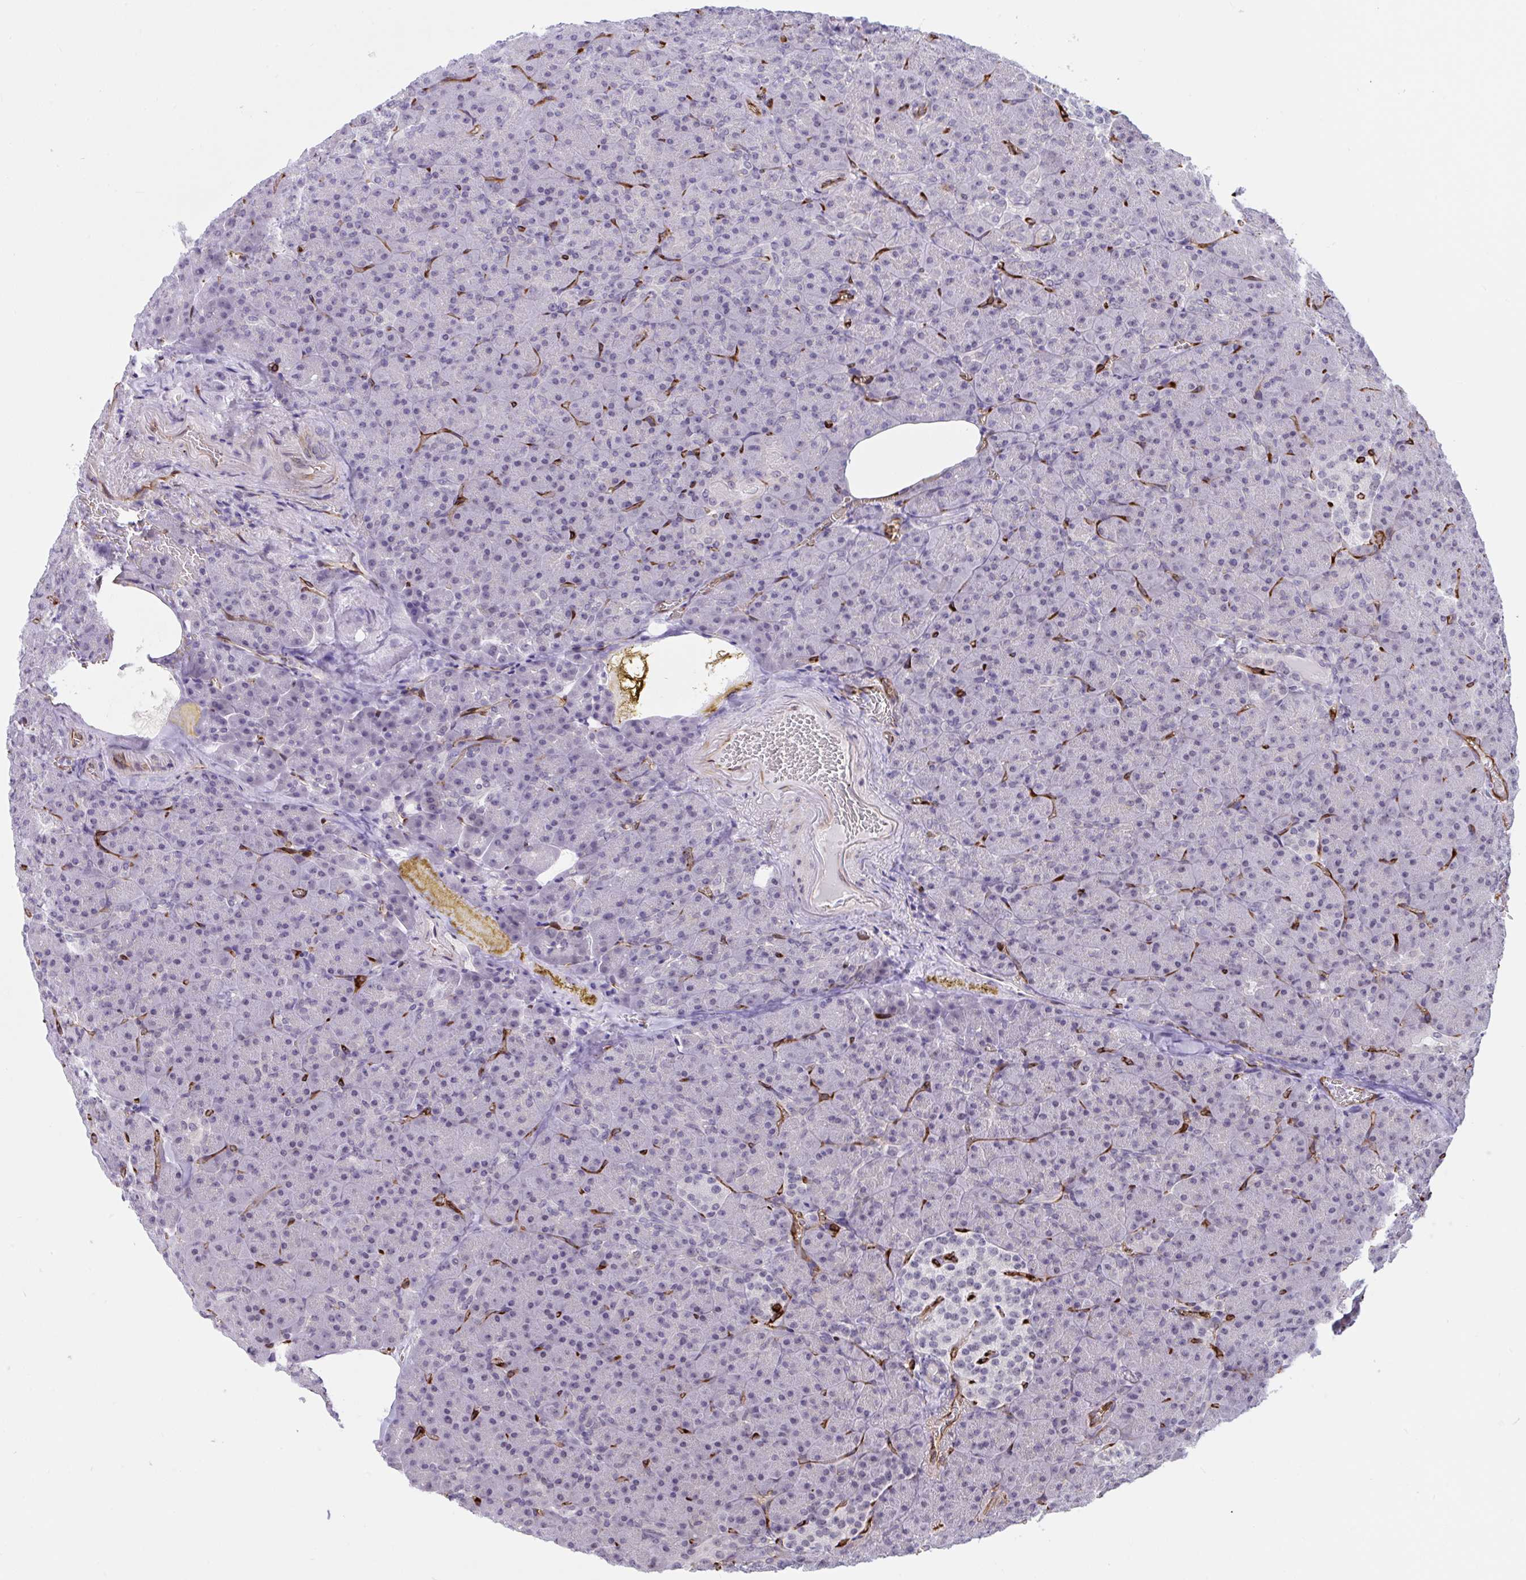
{"staining": {"intensity": "negative", "quantity": "none", "location": "none"}, "tissue": "pancreas", "cell_type": "Exocrine glandular cells", "image_type": "normal", "snomed": [{"axis": "morphology", "description": "Normal tissue, NOS"}, {"axis": "topography", "description": "Pancreas"}], "caption": "Image shows no protein staining in exocrine glandular cells of normal pancreas. (Stains: DAB immunohistochemistry with hematoxylin counter stain, Microscopy: brightfield microscopy at high magnification).", "gene": "EML1", "patient": {"sex": "female", "age": 74}}